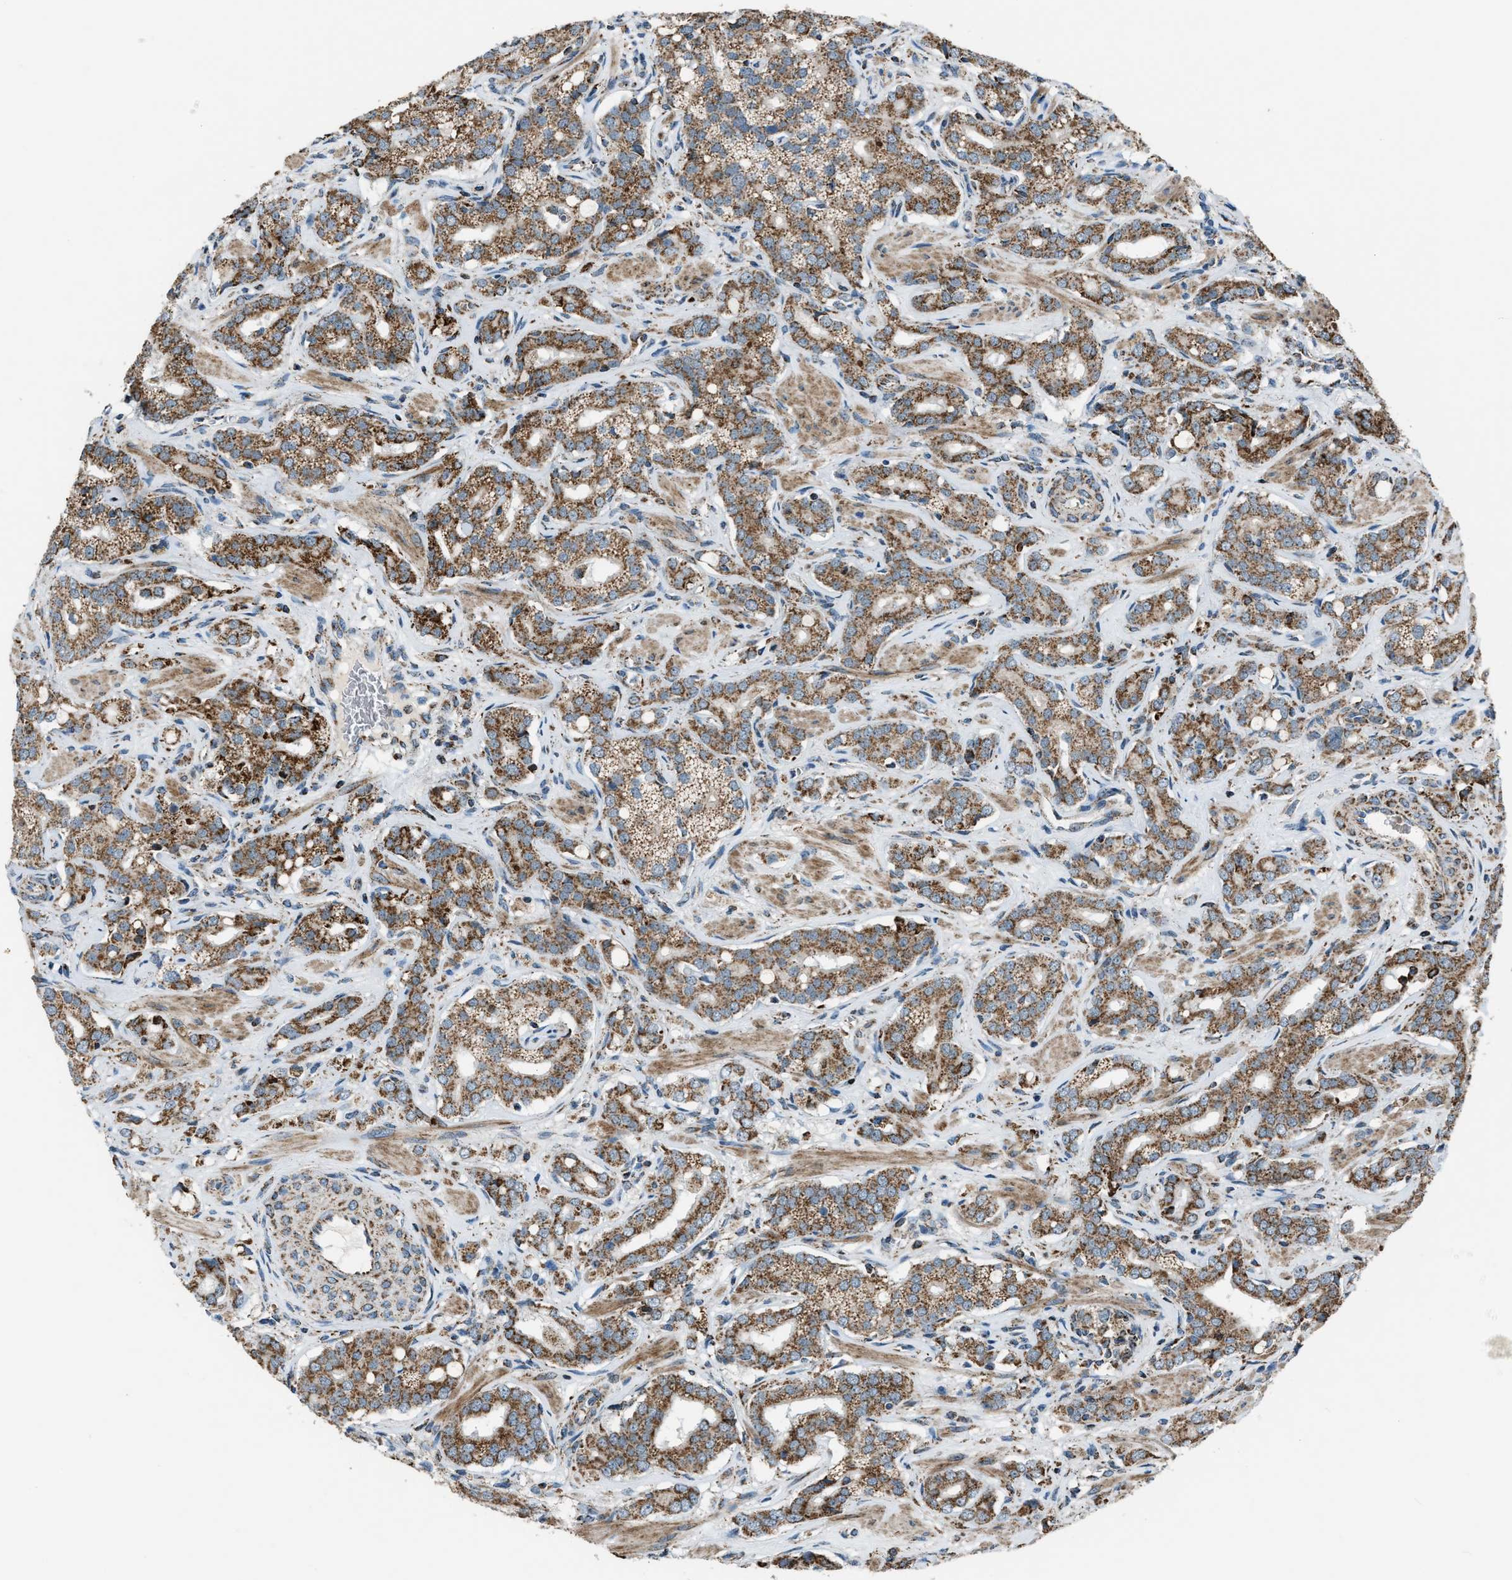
{"staining": {"intensity": "strong", "quantity": ">75%", "location": "cytoplasmic/membranous"}, "tissue": "prostate cancer", "cell_type": "Tumor cells", "image_type": "cancer", "snomed": [{"axis": "morphology", "description": "Adenocarcinoma, High grade"}, {"axis": "topography", "description": "Prostate"}], "caption": "Tumor cells exhibit high levels of strong cytoplasmic/membranous expression in approximately >75% of cells in human prostate adenocarcinoma (high-grade). (IHC, brightfield microscopy, high magnification).", "gene": "CHN2", "patient": {"sex": "male", "age": 52}}